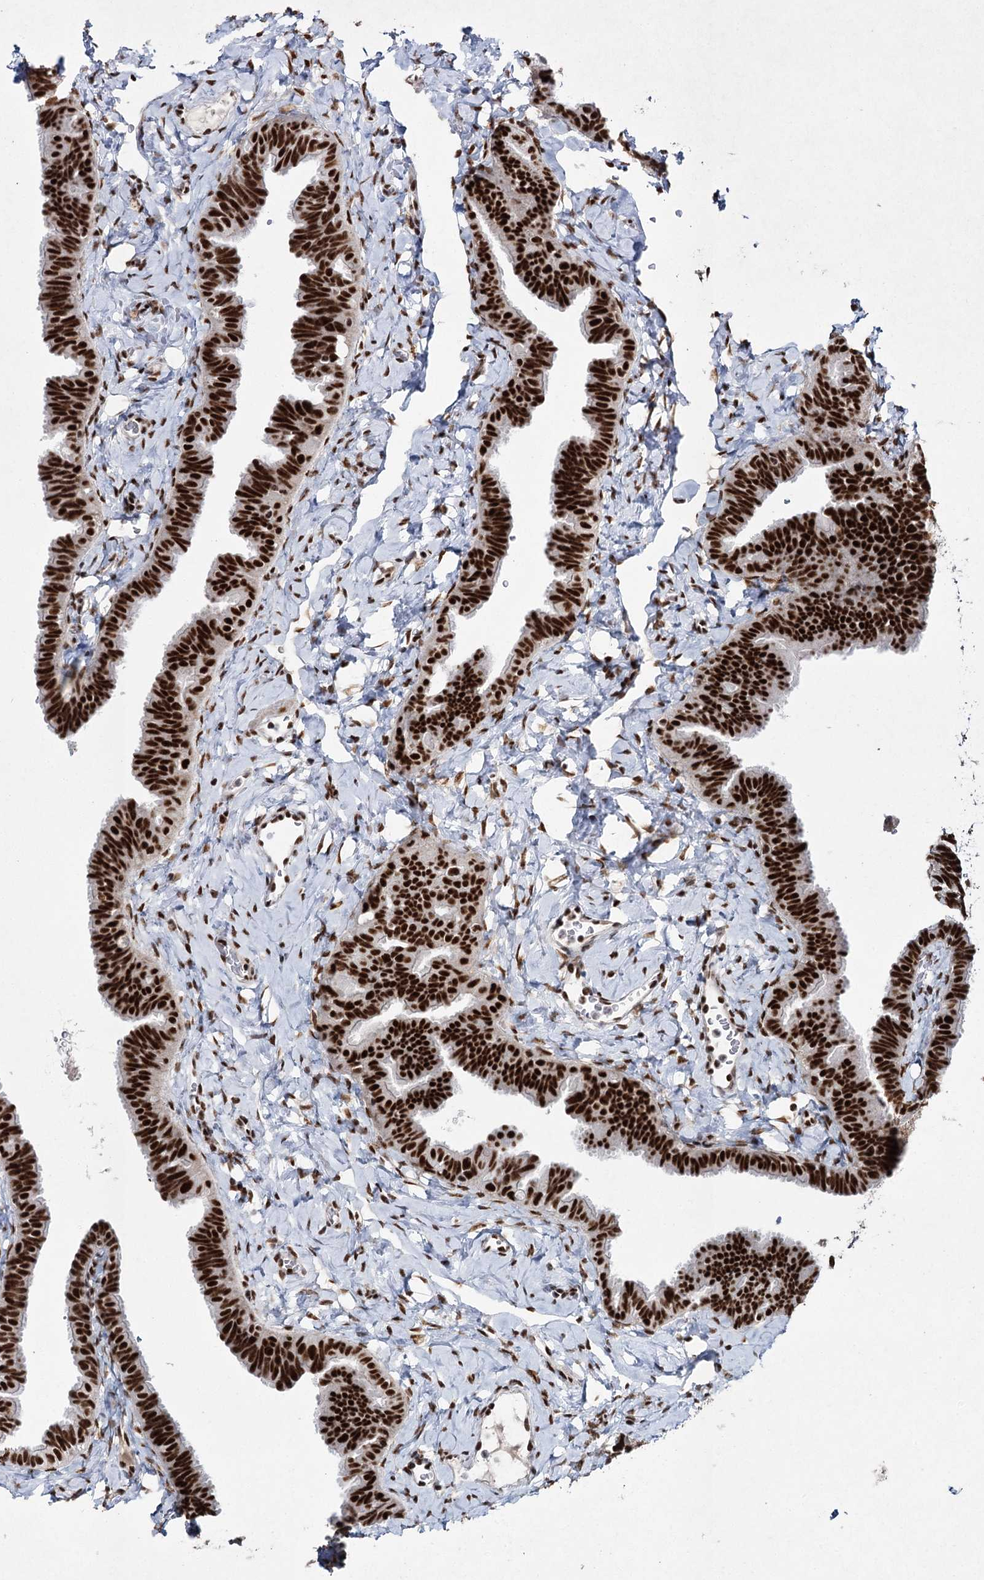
{"staining": {"intensity": "strong", "quantity": ">75%", "location": "nuclear"}, "tissue": "fallopian tube", "cell_type": "Glandular cells", "image_type": "normal", "snomed": [{"axis": "morphology", "description": "Normal tissue, NOS"}, {"axis": "topography", "description": "Fallopian tube"}], "caption": "The histopathology image displays staining of unremarkable fallopian tube, revealing strong nuclear protein staining (brown color) within glandular cells.", "gene": "SCAF8", "patient": {"sex": "female", "age": 65}}